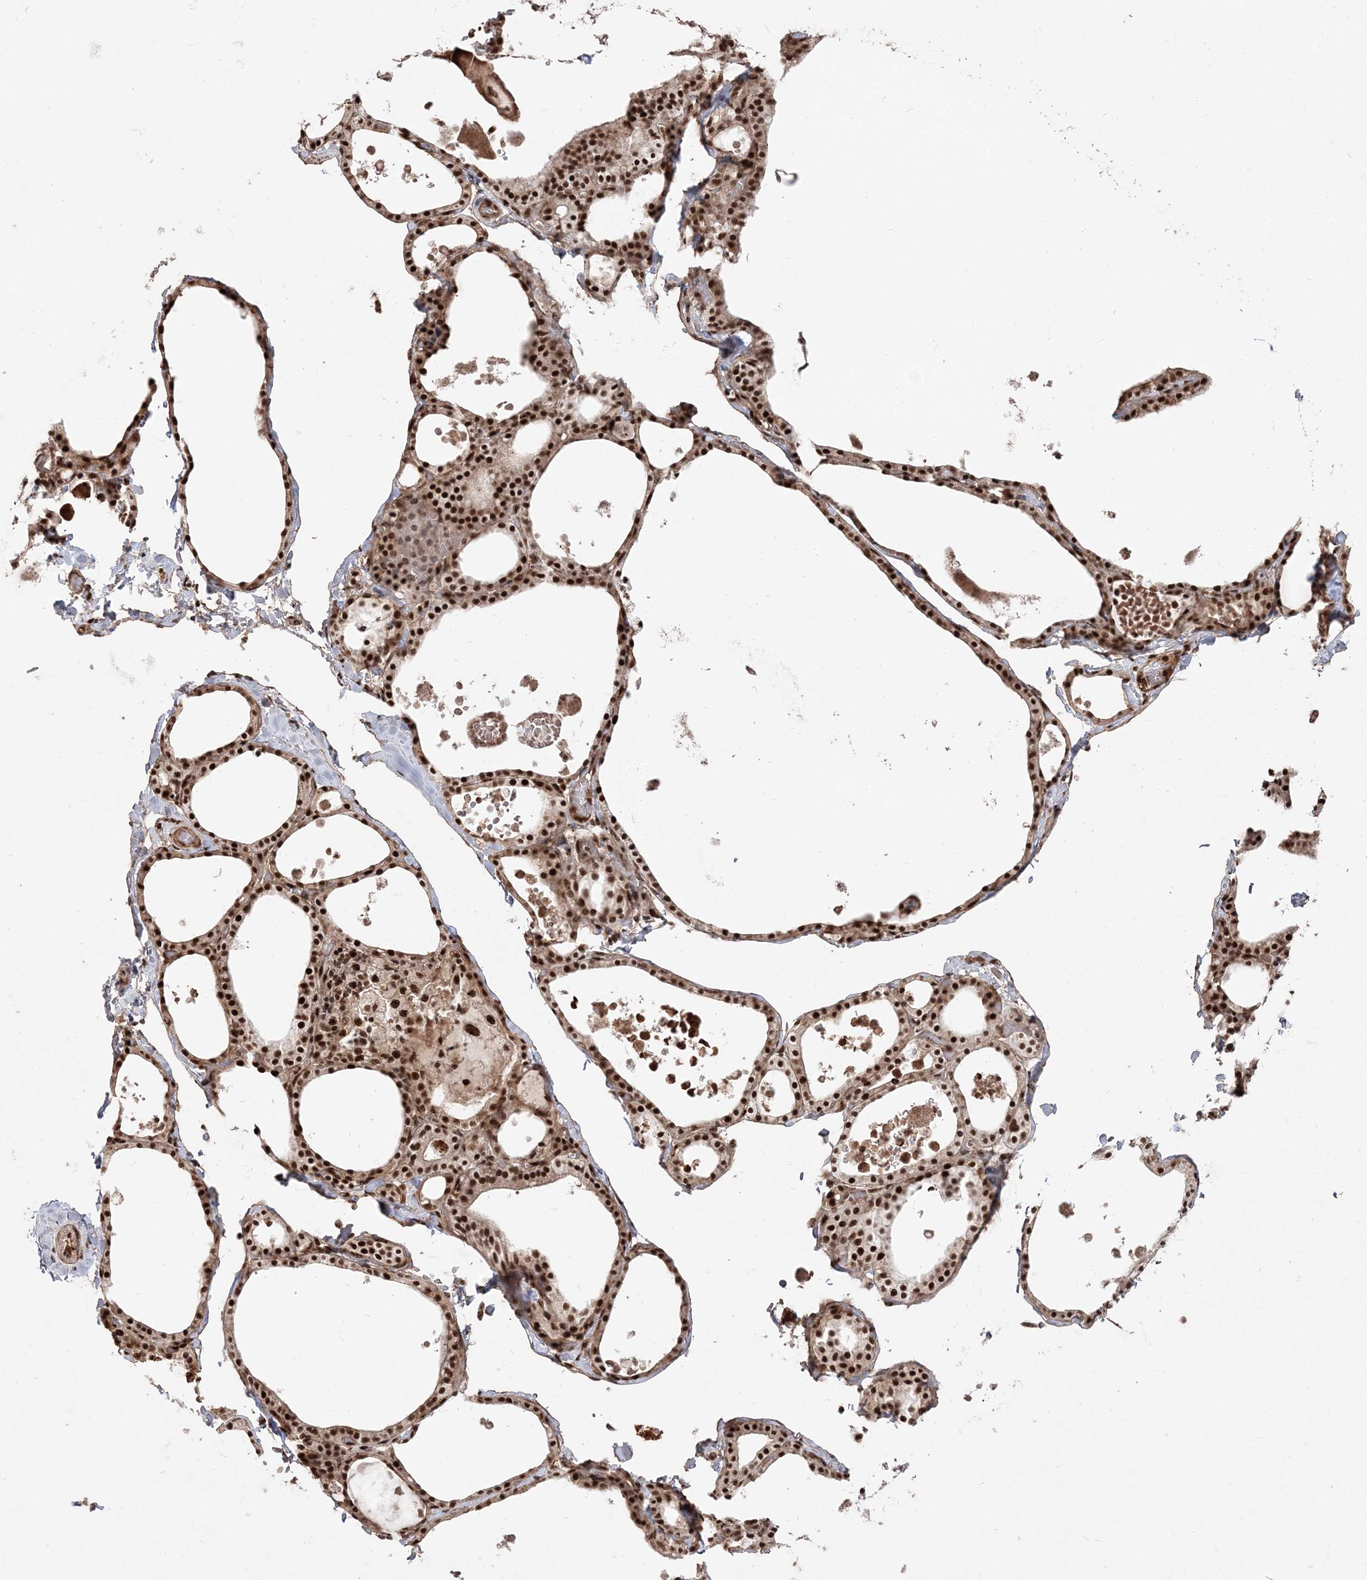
{"staining": {"intensity": "strong", "quantity": ">75%", "location": "nuclear"}, "tissue": "thyroid gland", "cell_type": "Glandular cells", "image_type": "normal", "snomed": [{"axis": "morphology", "description": "Normal tissue, NOS"}, {"axis": "topography", "description": "Thyroid gland"}], "caption": "Protein staining of unremarkable thyroid gland reveals strong nuclear staining in approximately >75% of glandular cells. (IHC, brightfield microscopy, high magnification).", "gene": "RBM17", "patient": {"sex": "male", "age": 56}}